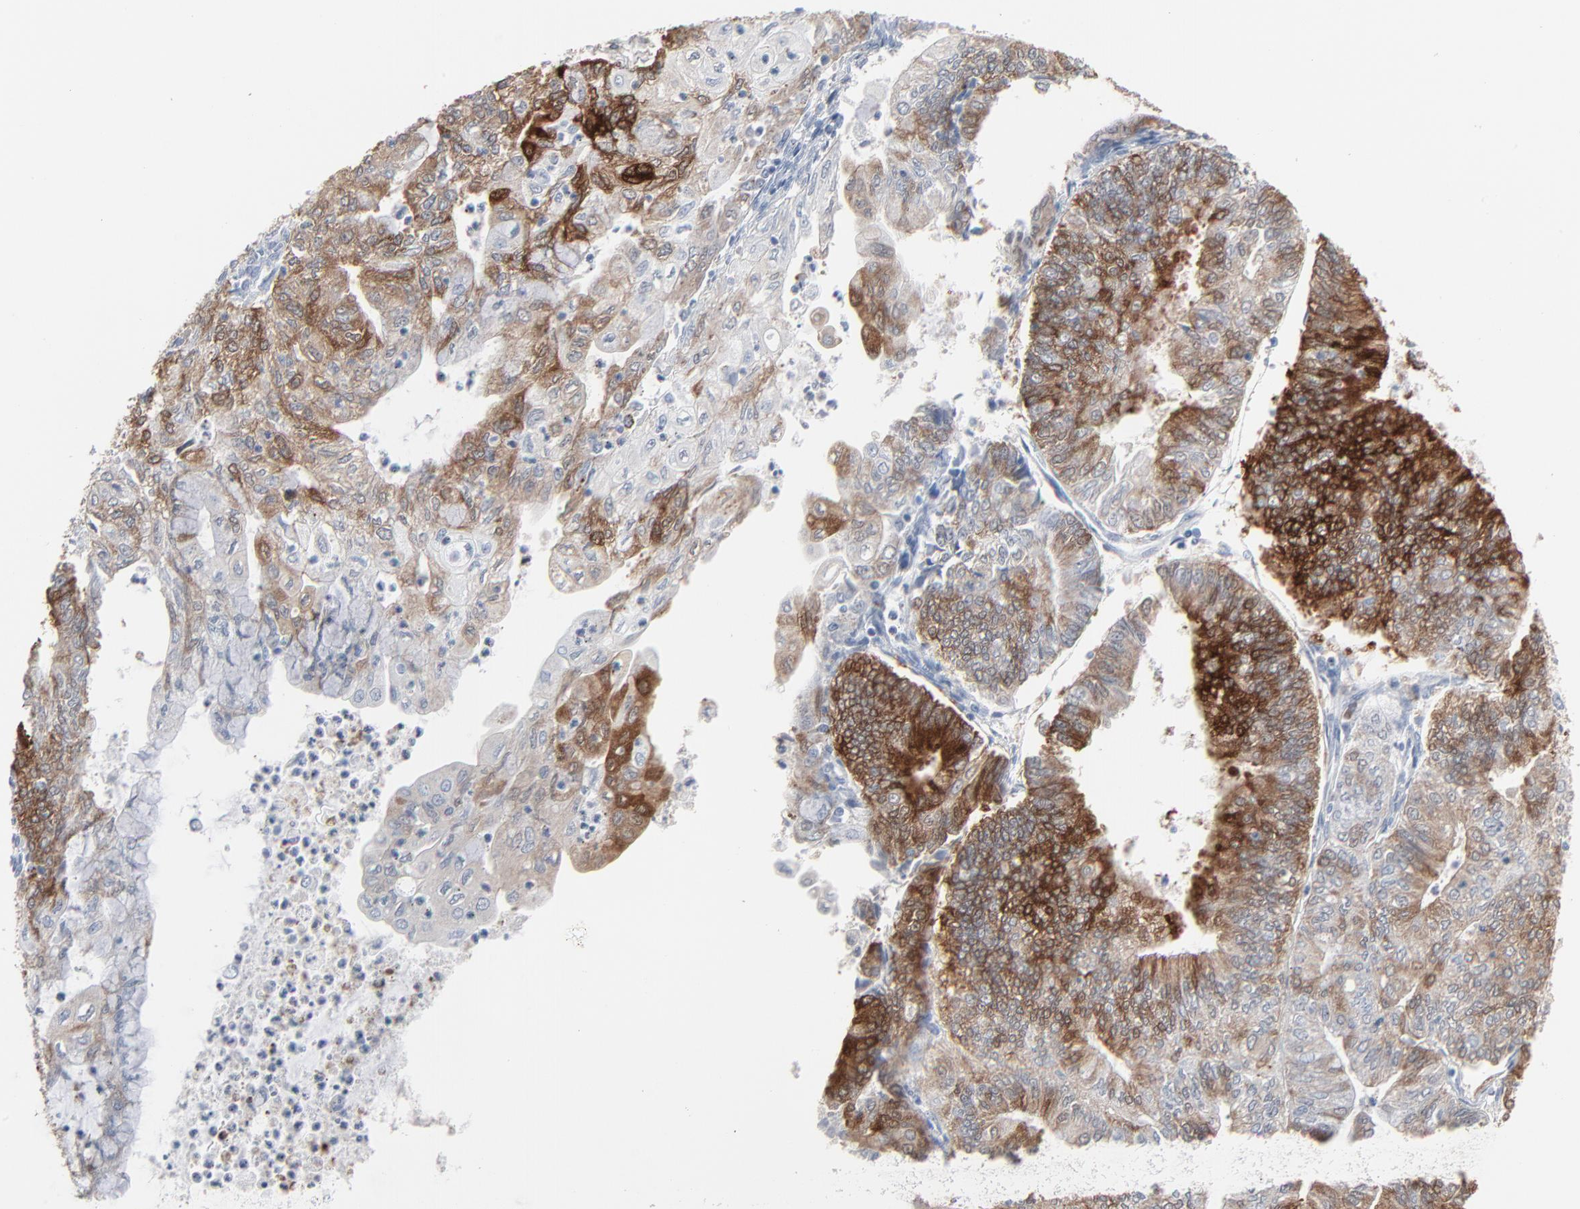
{"staining": {"intensity": "strong", "quantity": "25%-75%", "location": "cytoplasmic/membranous"}, "tissue": "endometrial cancer", "cell_type": "Tumor cells", "image_type": "cancer", "snomed": [{"axis": "morphology", "description": "Adenocarcinoma, NOS"}, {"axis": "topography", "description": "Endometrium"}], "caption": "DAB immunohistochemical staining of endometrial cancer exhibits strong cytoplasmic/membranous protein staining in approximately 25%-75% of tumor cells. The staining was performed using DAB (3,3'-diaminobenzidine), with brown indicating positive protein expression. Nuclei are stained blue with hematoxylin.", "gene": "PHGDH", "patient": {"sex": "female", "age": 59}}